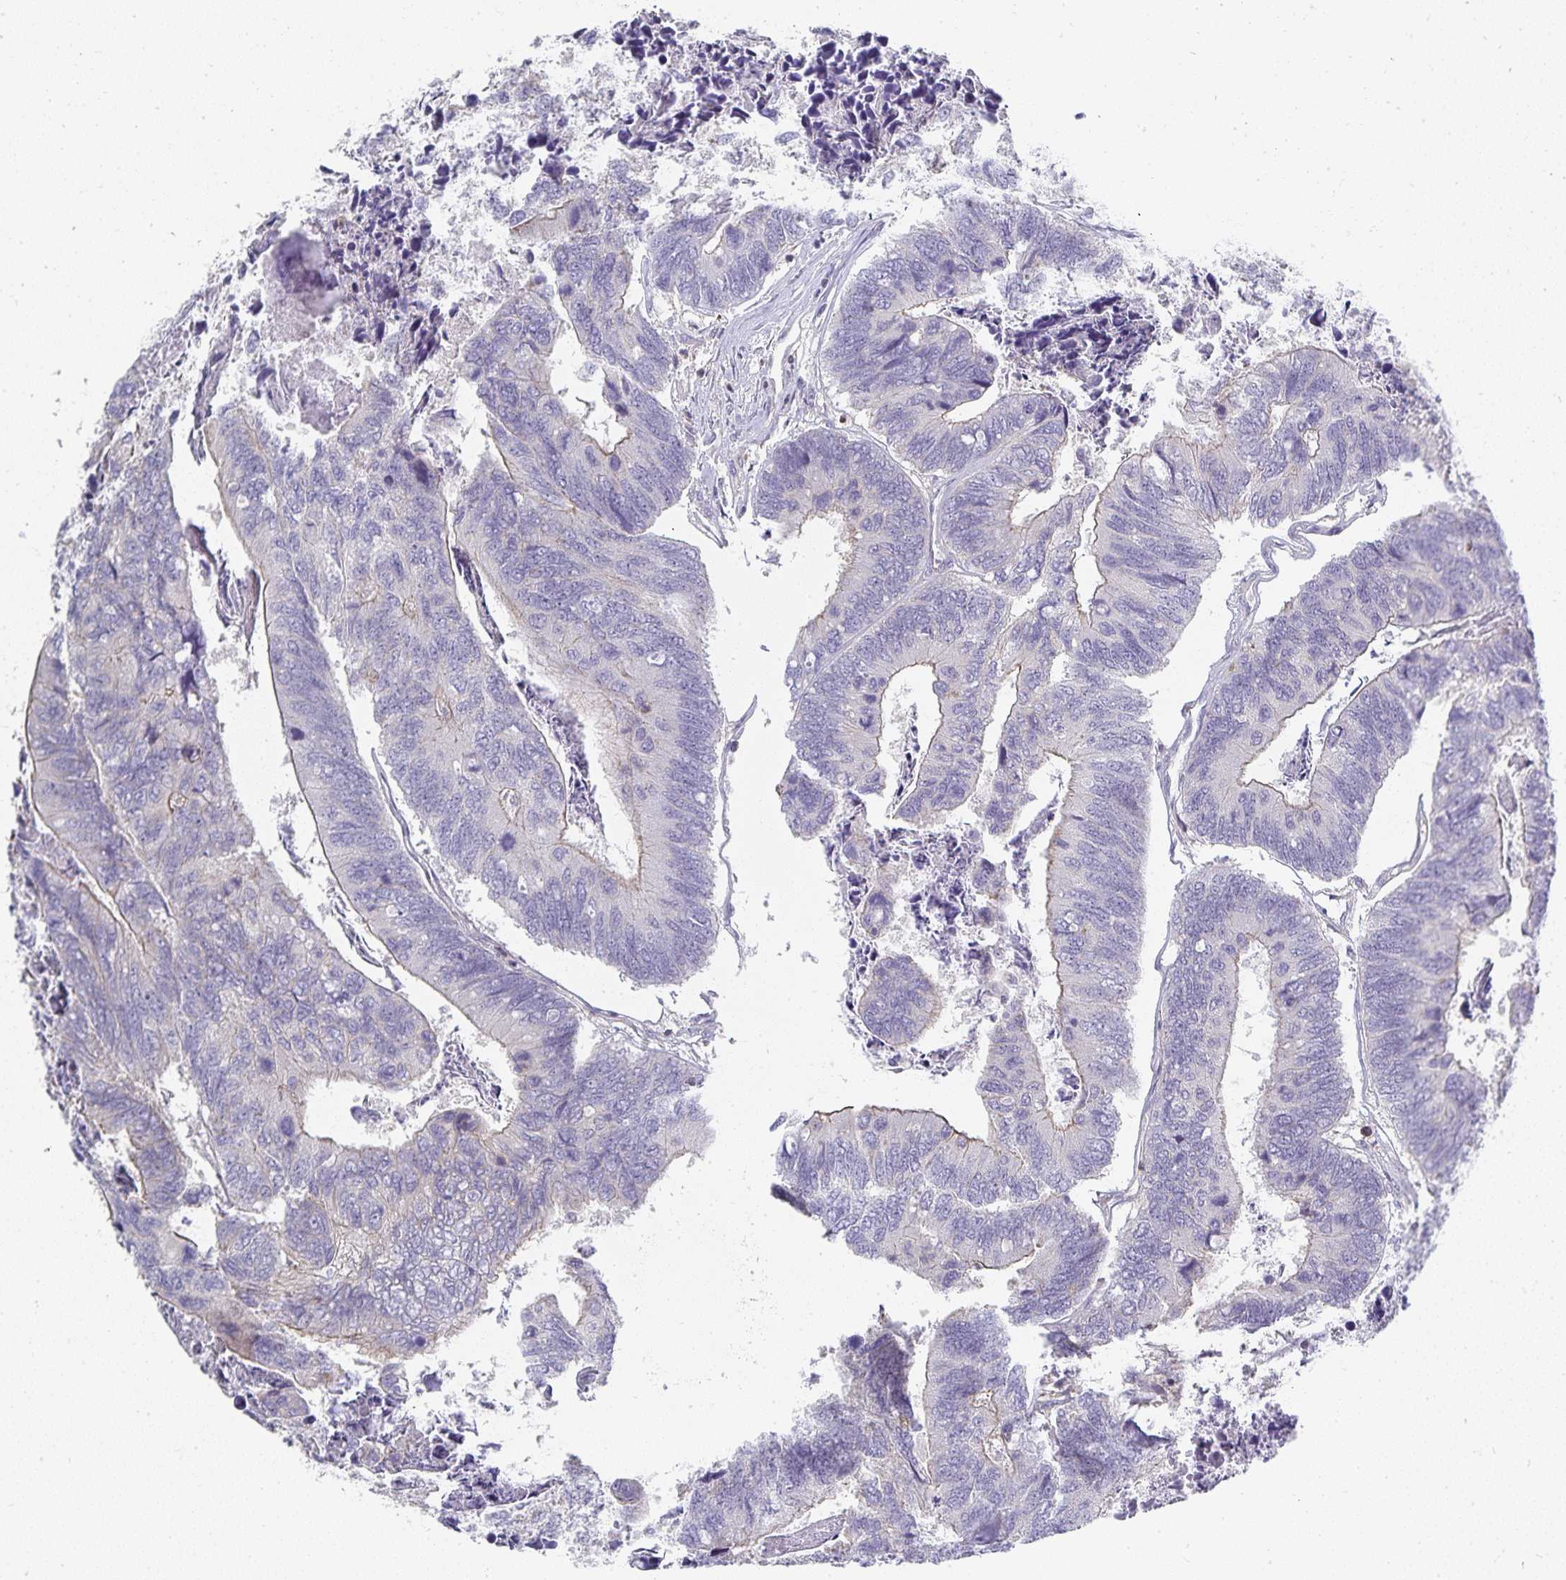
{"staining": {"intensity": "weak", "quantity": "<25%", "location": "cytoplasmic/membranous"}, "tissue": "colorectal cancer", "cell_type": "Tumor cells", "image_type": "cancer", "snomed": [{"axis": "morphology", "description": "Adenocarcinoma, NOS"}, {"axis": "topography", "description": "Colon"}], "caption": "DAB immunohistochemical staining of human adenocarcinoma (colorectal) shows no significant expression in tumor cells.", "gene": "GATA3", "patient": {"sex": "female", "age": 67}}